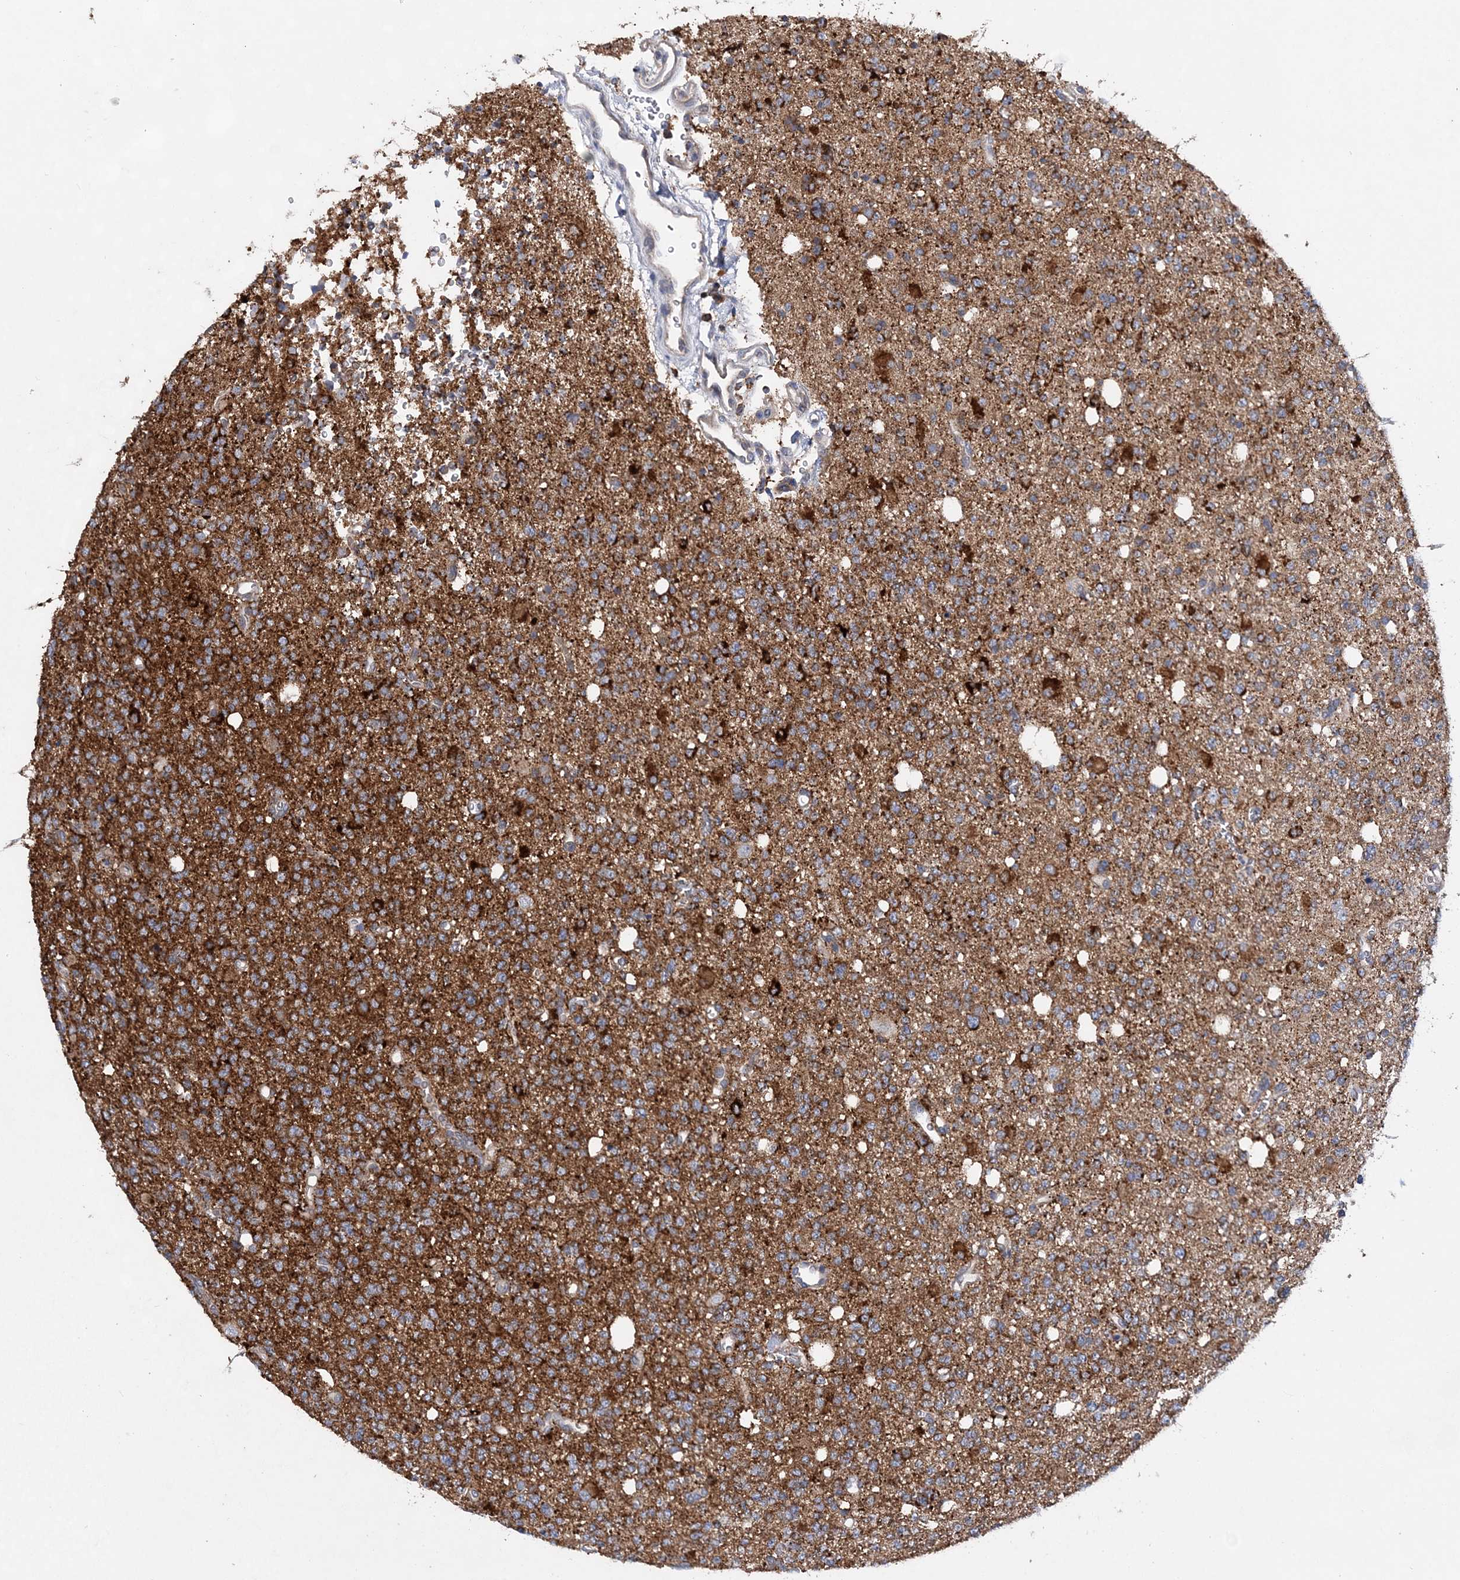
{"staining": {"intensity": "moderate", "quantity": ">75%", "location": "cytoplasmic/membranous"}, "tissue": "glioma", "cell_type": "Tumor cells", "image_type": "cancer", "snomed": [{"axis": "morphology", "description": "Glioma, malignant, High grade"}, {"axis": "topography", "description": "Brain"}], "caption": "A high-resolution micrograph shows IHC staining of high-grade glioma (malignant), which demonstrates moderate cytoplasmic/membranous expression in about >75% of tumor cells.", "gene": "TRAPPC13", "patient": {"sex": "female", "age": 62}}